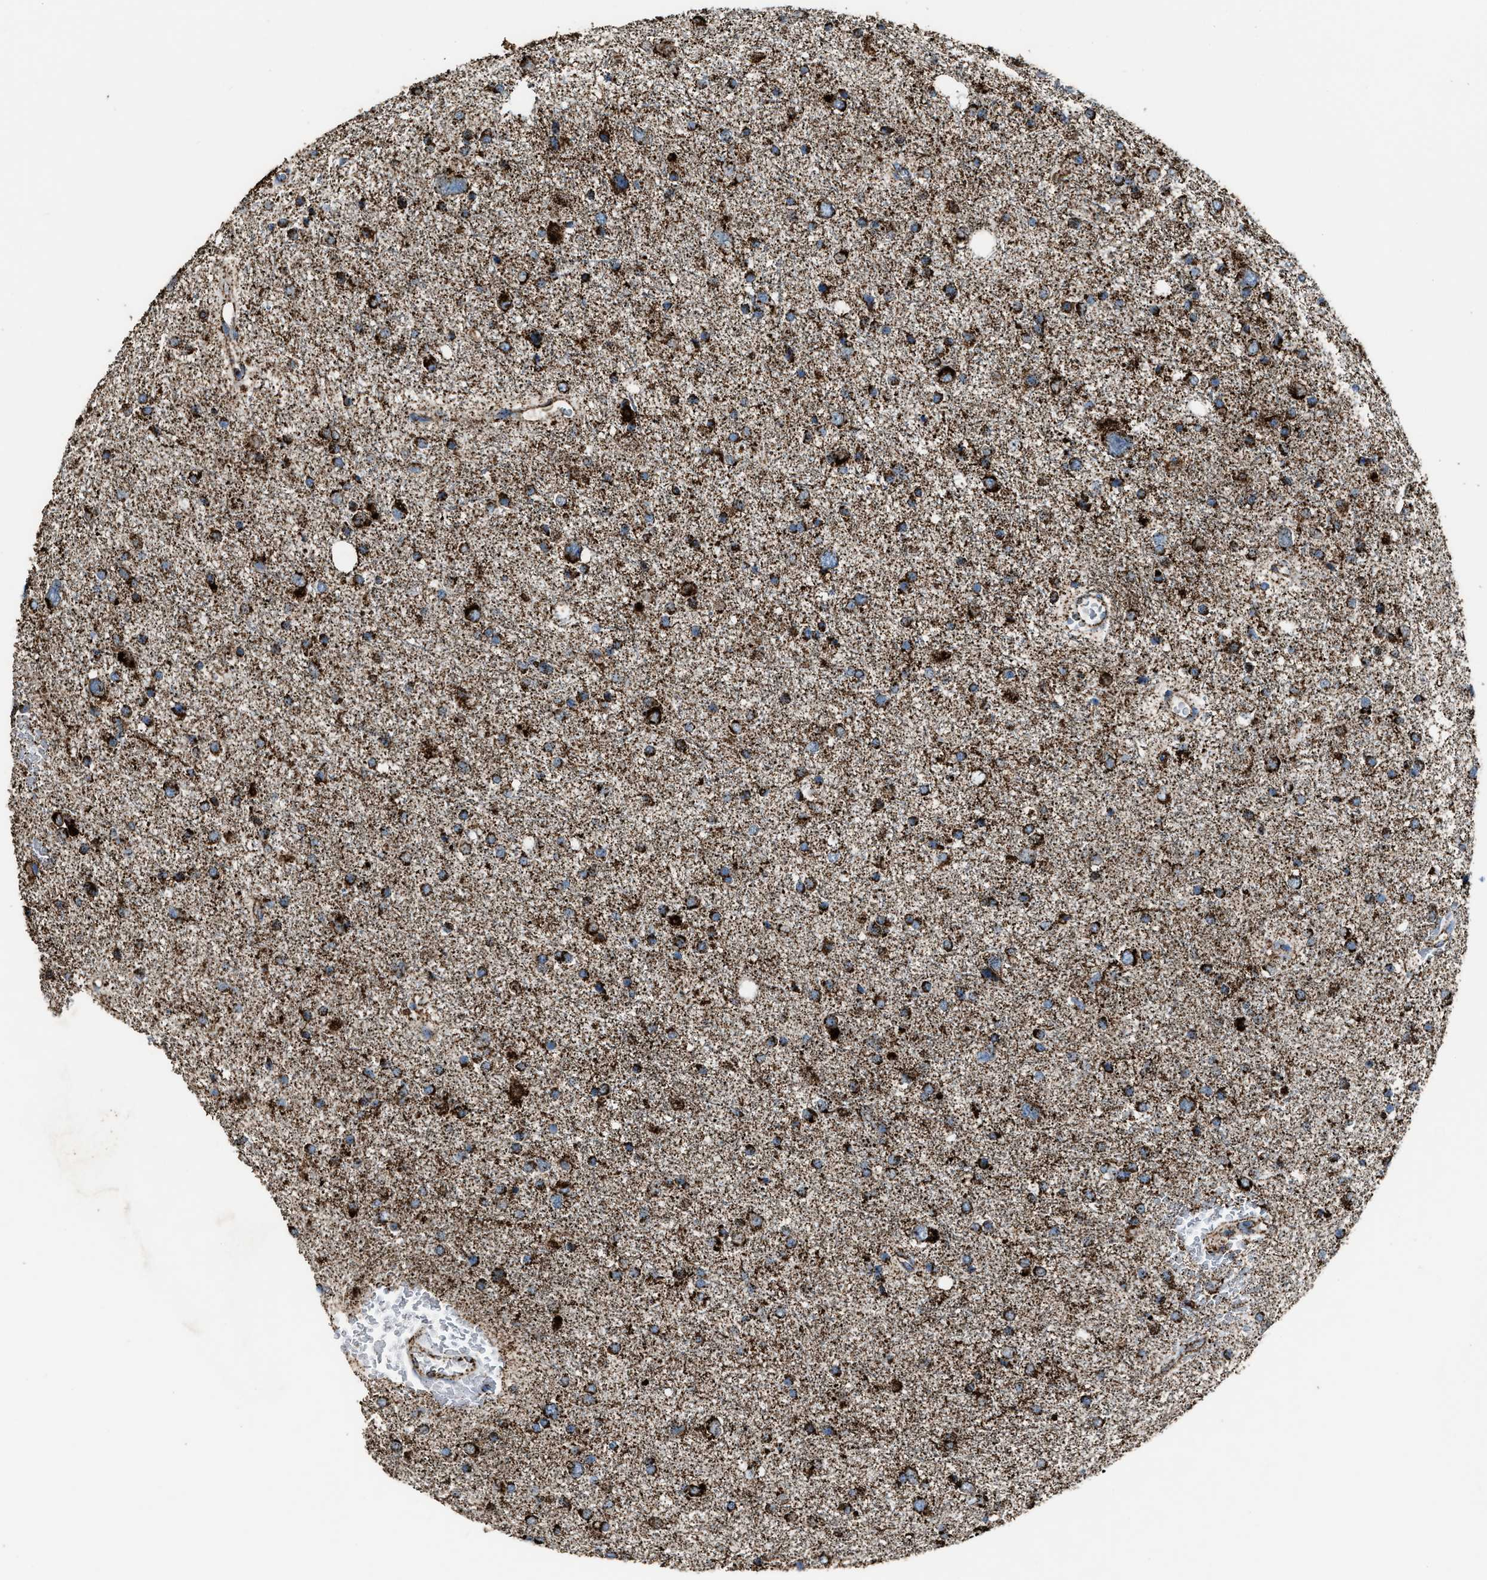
{"staining": {"intensity": "strong", "quantity": ">75%", "location": "cytoplasmic/membranous"}, "tissue": "glioma", "cell_type": "Tumor cells", "image_type": "cancer", "snomed": [{"axis": "morphology", "description": "Glioma, malignant, Low grade"}, {"axis": "topography", "description": "Brain"}], "caption": "Immunohistochemistry (IHC) of human low-grade glioma (malignant) shows high levels of strong cytoplasmic/membranous positivity in about >75% of tumor cells. The protein of interest is stained brown, and the nuclei are stained in blue (DAB IHC with brightfield microscopy, high magnification).", "gene": "MDH2", "patient": {"sex": "female", "age": 37}}